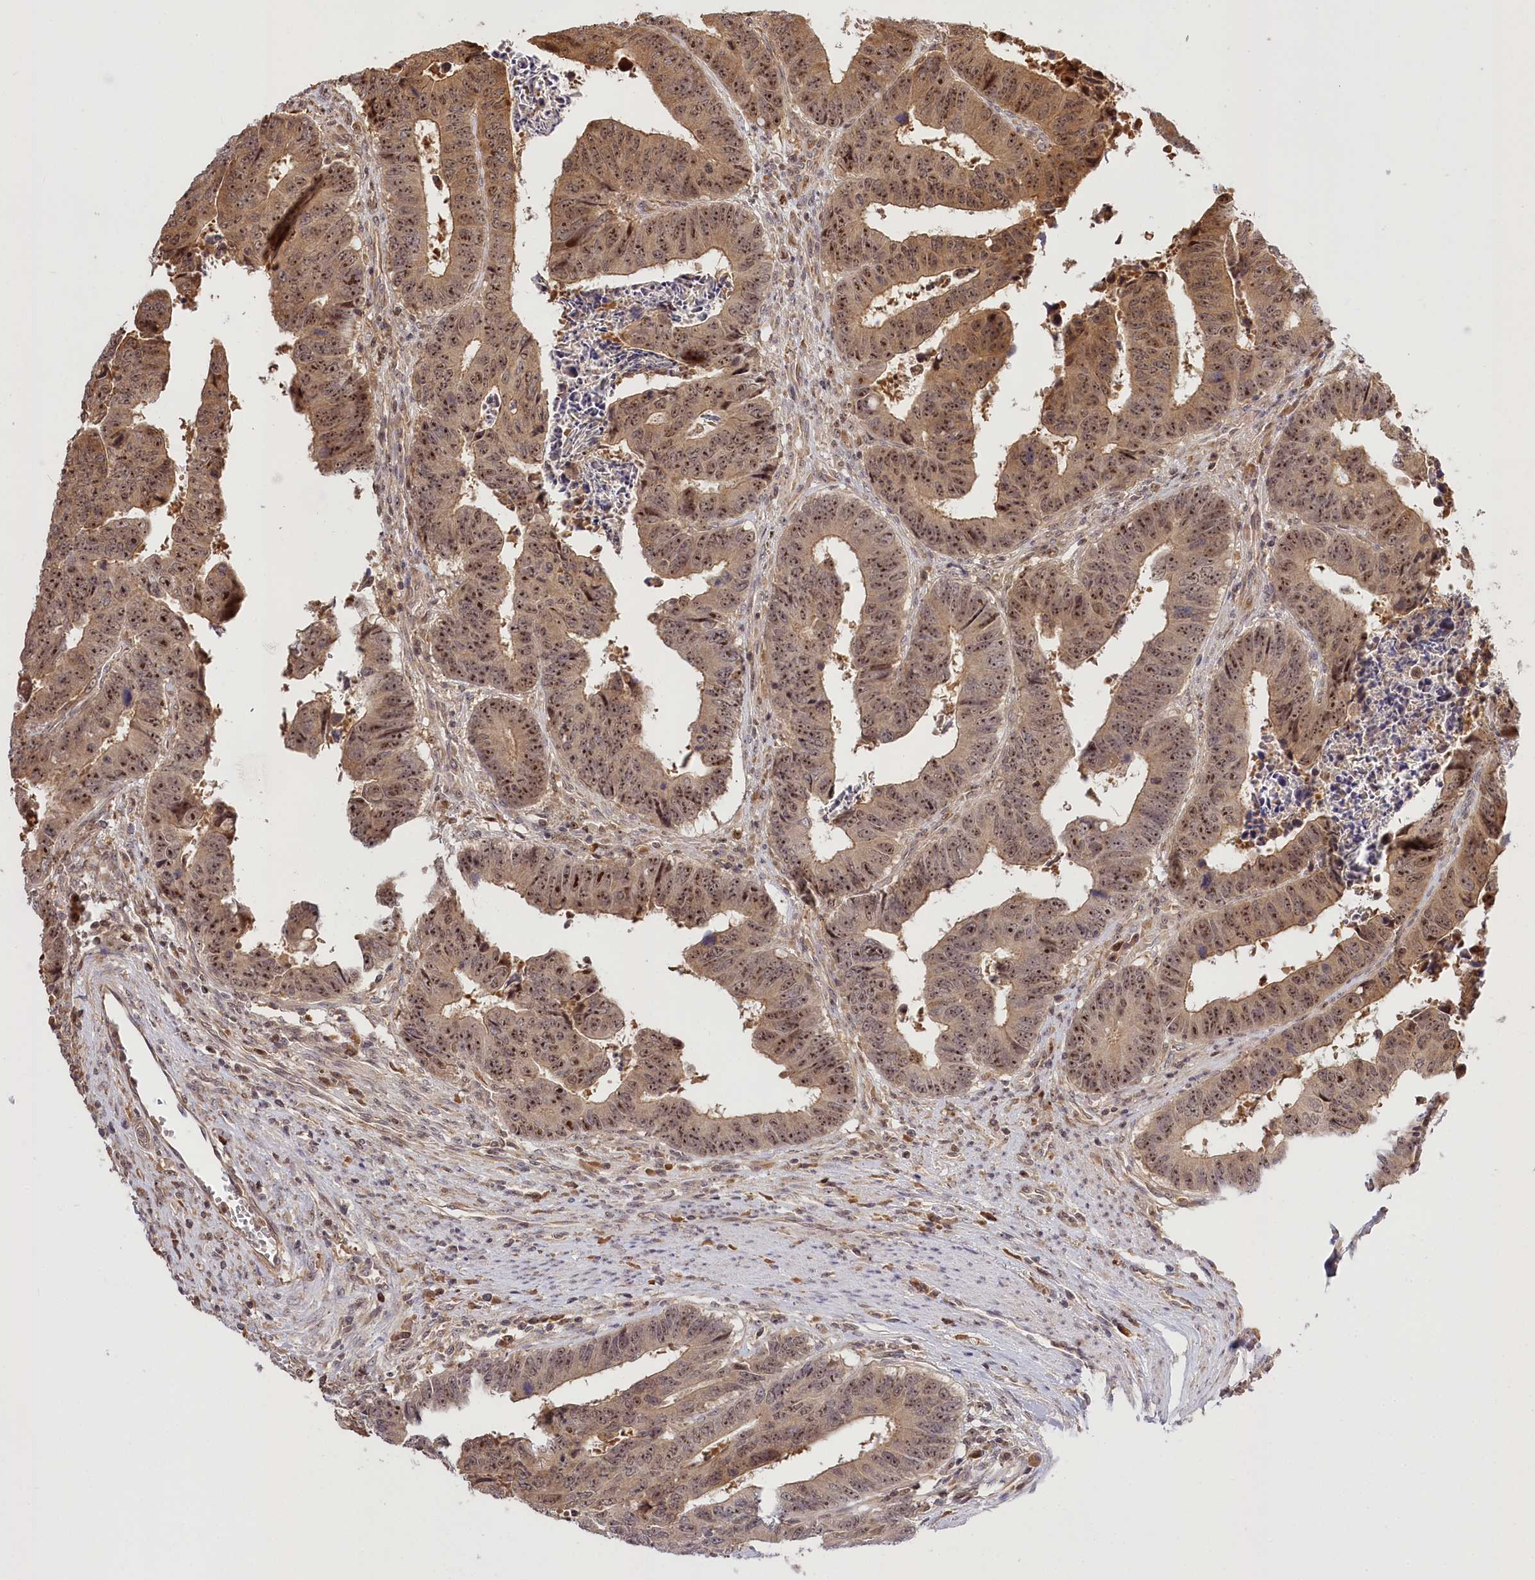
{"staining": {"intensity": "moderate", "quantity": ">75%", "location": "cytoplasmic/membranous,nuclear"}, "tissue": "colorectal cancer", "cell_type": "Tumor cells", "image_type": "cancer", "snomed": [{"axis": "morphology", "description": "Adenocarcinoma, NOS"}, {"axis": "topography", "description": "Rectum"}], "caption": "This is a micrograph of IHC staining of colorectal cancer (adenocarcinoma), which shows moderate staining in the cytoplasmic/membranous and nuclear of tumor cells.", "gene": "SERGEF", "patient": {"sex": "male", "age": 84}}